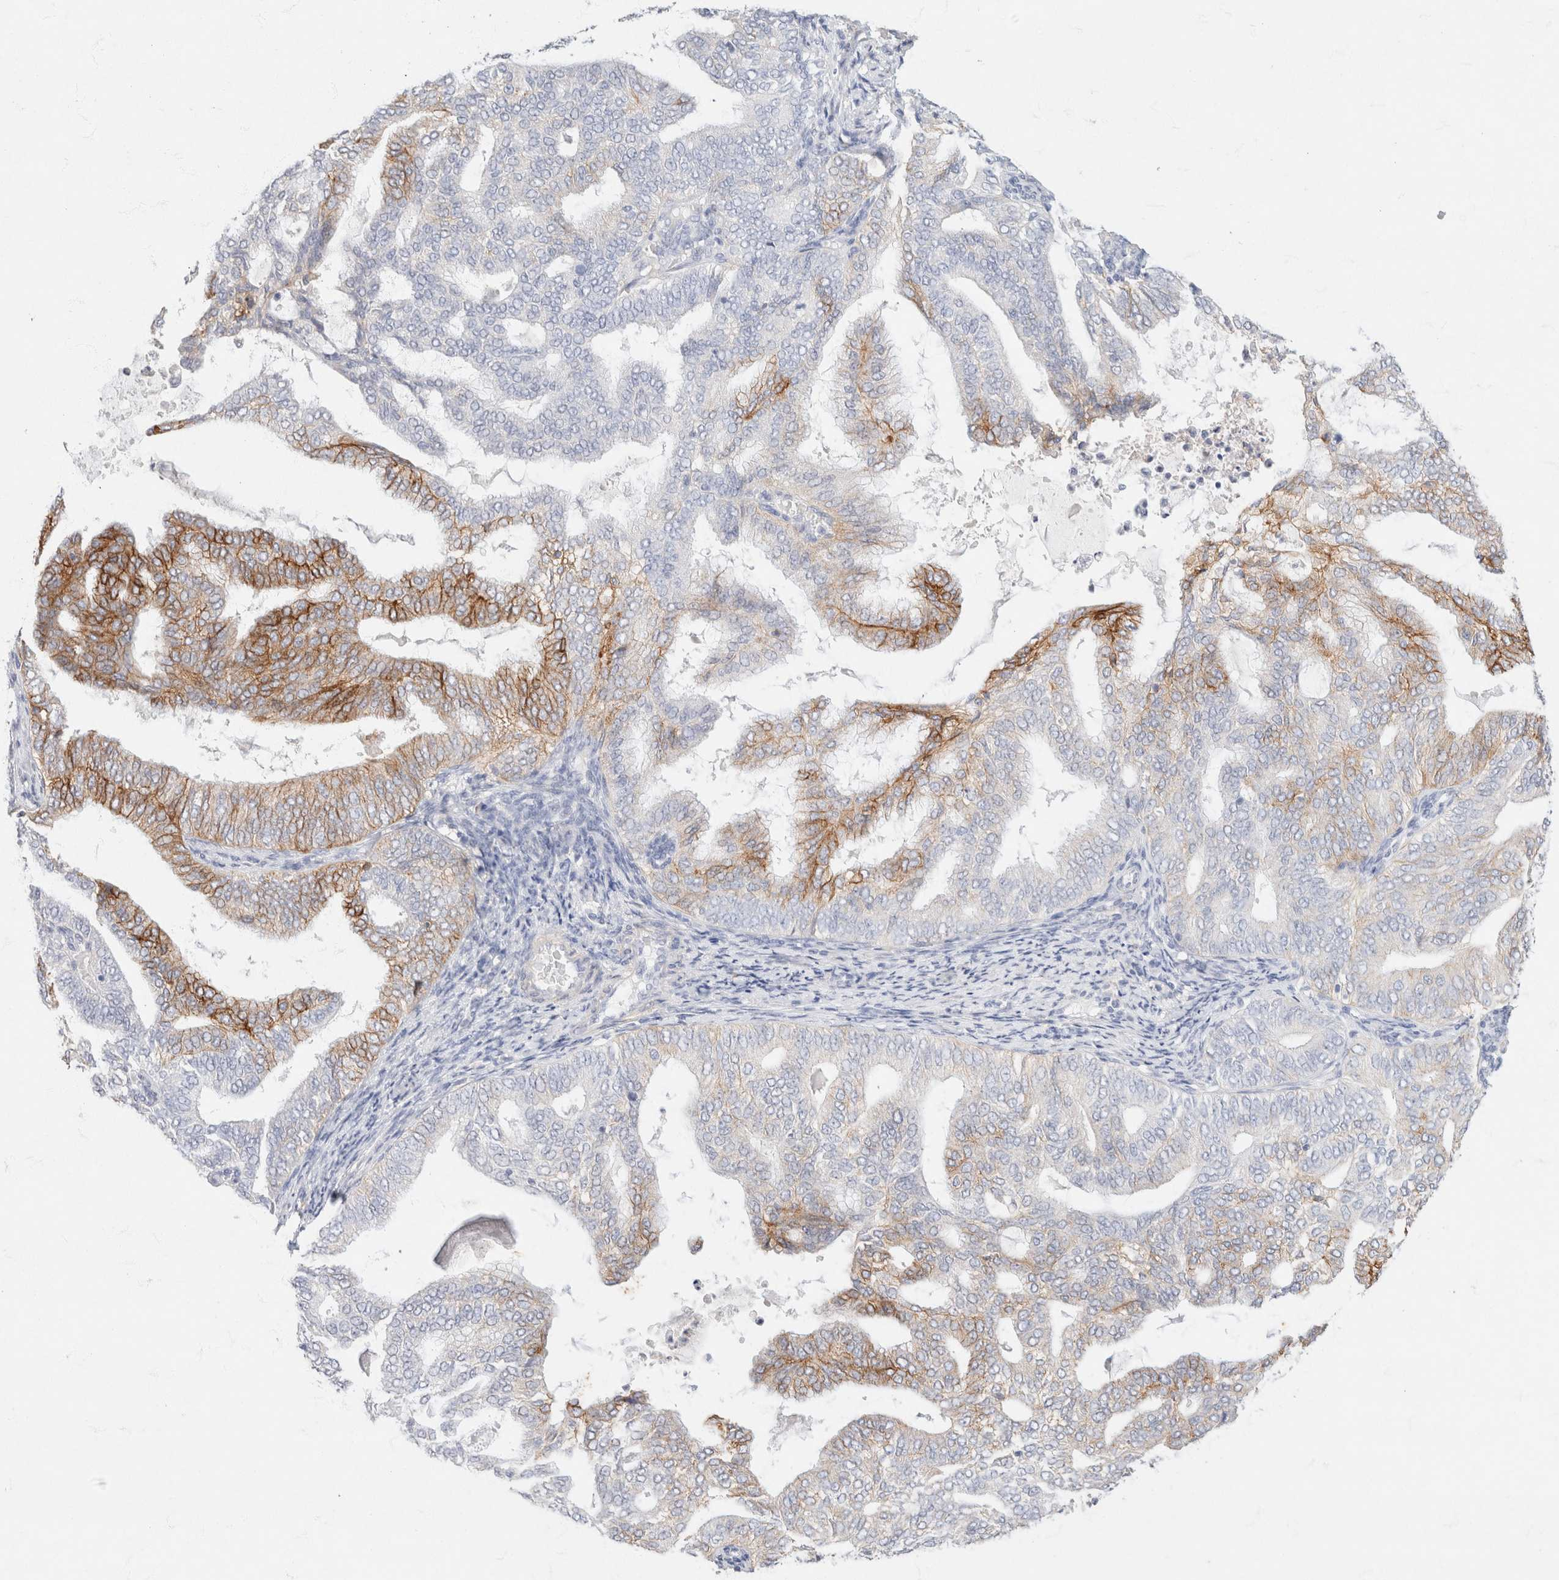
{"staining": {"intensity": "moderate", "quantity": "<25%", "location": "cytoplasmic/membranous"}, "tissue": "endometrial cancer", "cell_type": "Tumor cells", "image_type": "cancer", "snomed": [{"axis": "morphology", "description": "Adenocarcinoma, NOS"}, {"axis": "topography", "description": "Endometrium"}], "caption": "Adenocarcinoma (endometrial) was stained to show a protein in brown. There is low levels of moderate cytoplasmic/membranous expression in about <25% of tumor cells. The staining was performed using DAB (3,3'-diaminobenzidine) to visualize the protein expression in brown, while the nuclei were stained in blue with hematoxylin (Magnification: 20x).", "gene": "CA12", "patient": {"sex": "female", "age": 58}}